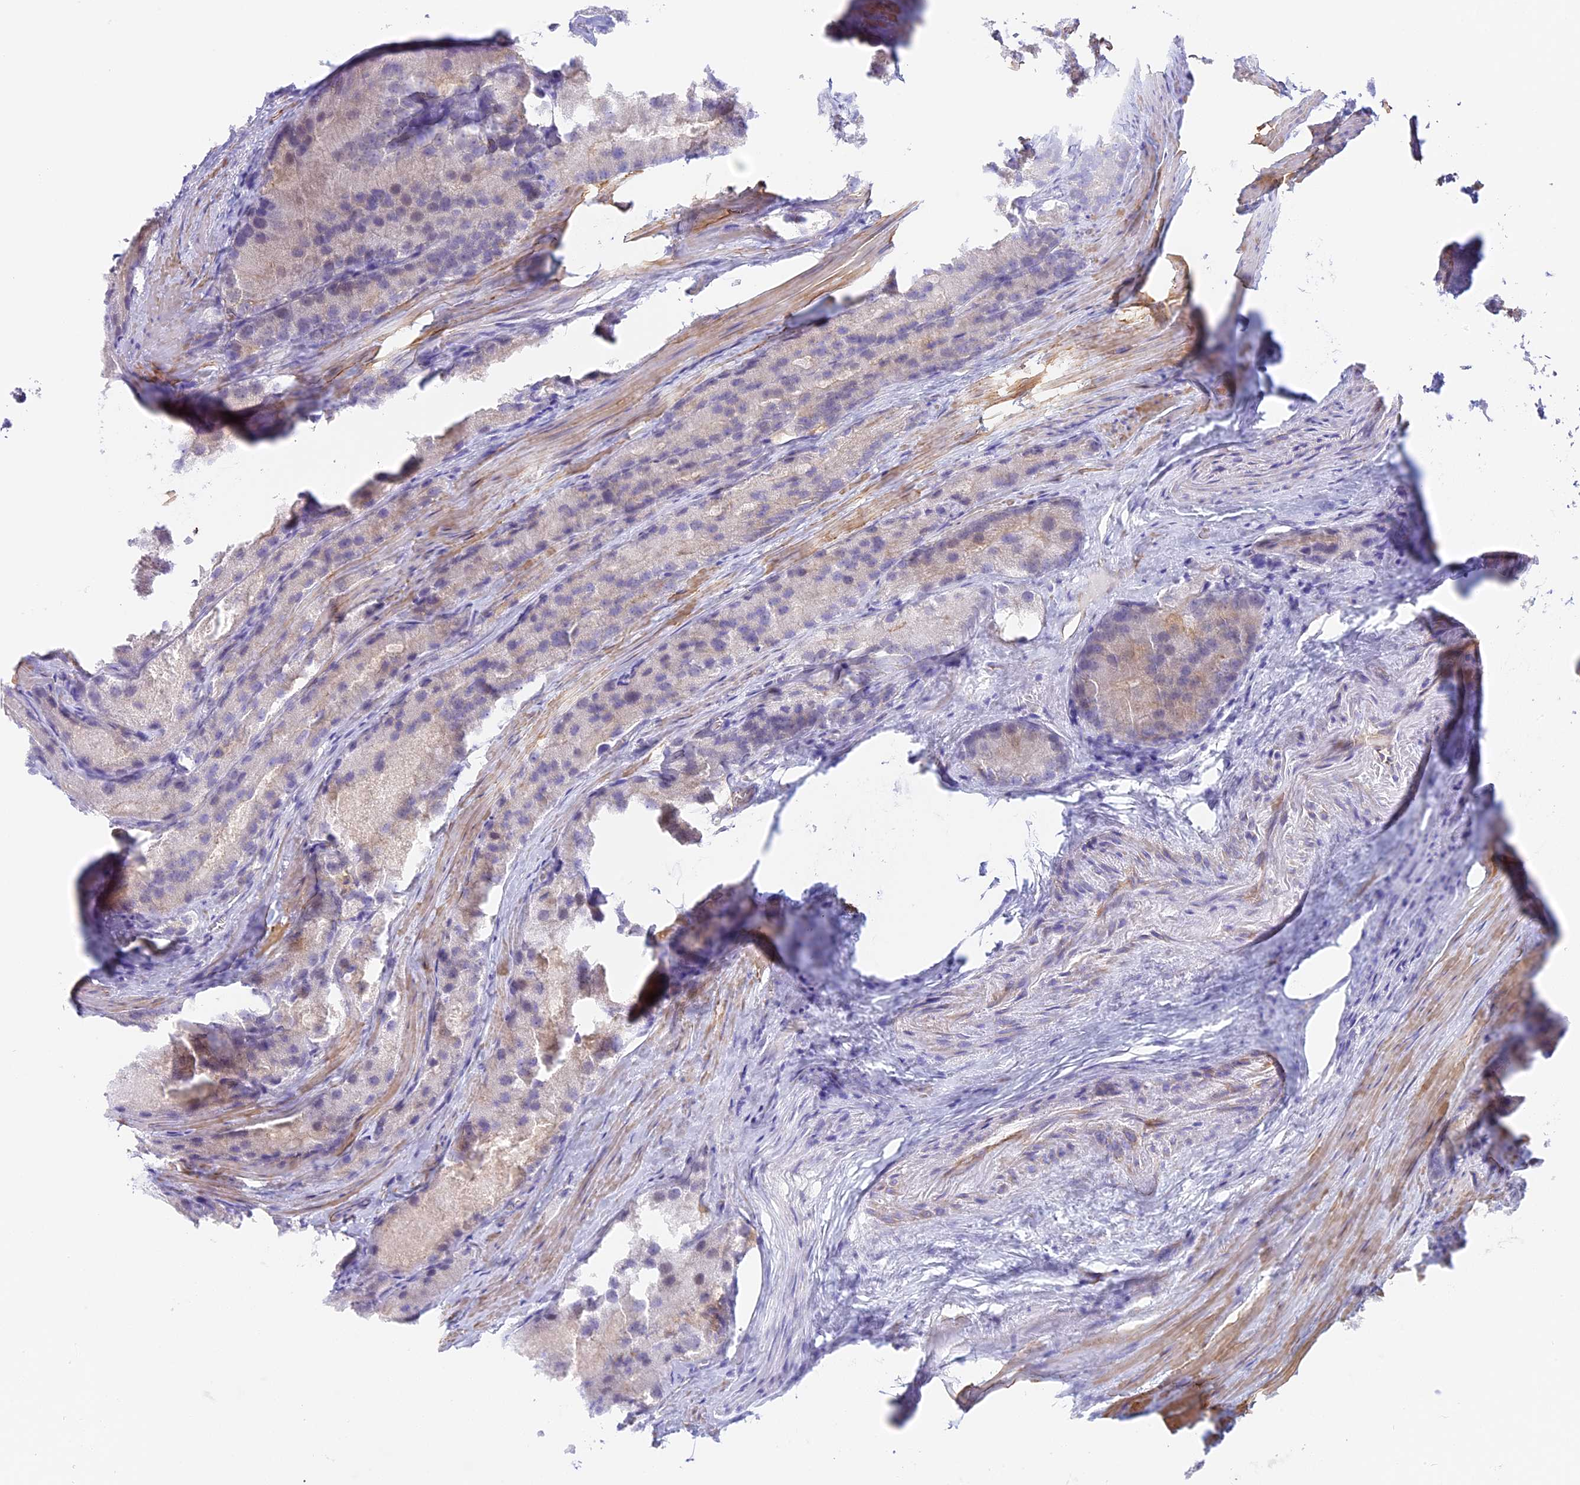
{"staining": {"intensity": "negative", "quantity": "none", "location": "none"}, "tissue": "prostate cancer", "cell_type": "Tumor cells", "image_type": "cancer", "snomed": [{"axis": "morphology", "description": "Adenocarcinoma, Low grade"}, {"axis": "topography", "description": "Prostate"}], "caption": "This is a histopathology image of immunohistochemistry staining of prostate cancer, which shows no staining in tumor cells. The staining is performed using DAB (3,3'-diaminobenzidine) brown chromogen with nuclei counter-stained in using hematoxylin.", "gene": "HOMER3", "patient": {"sex": "male", "age": 69}}